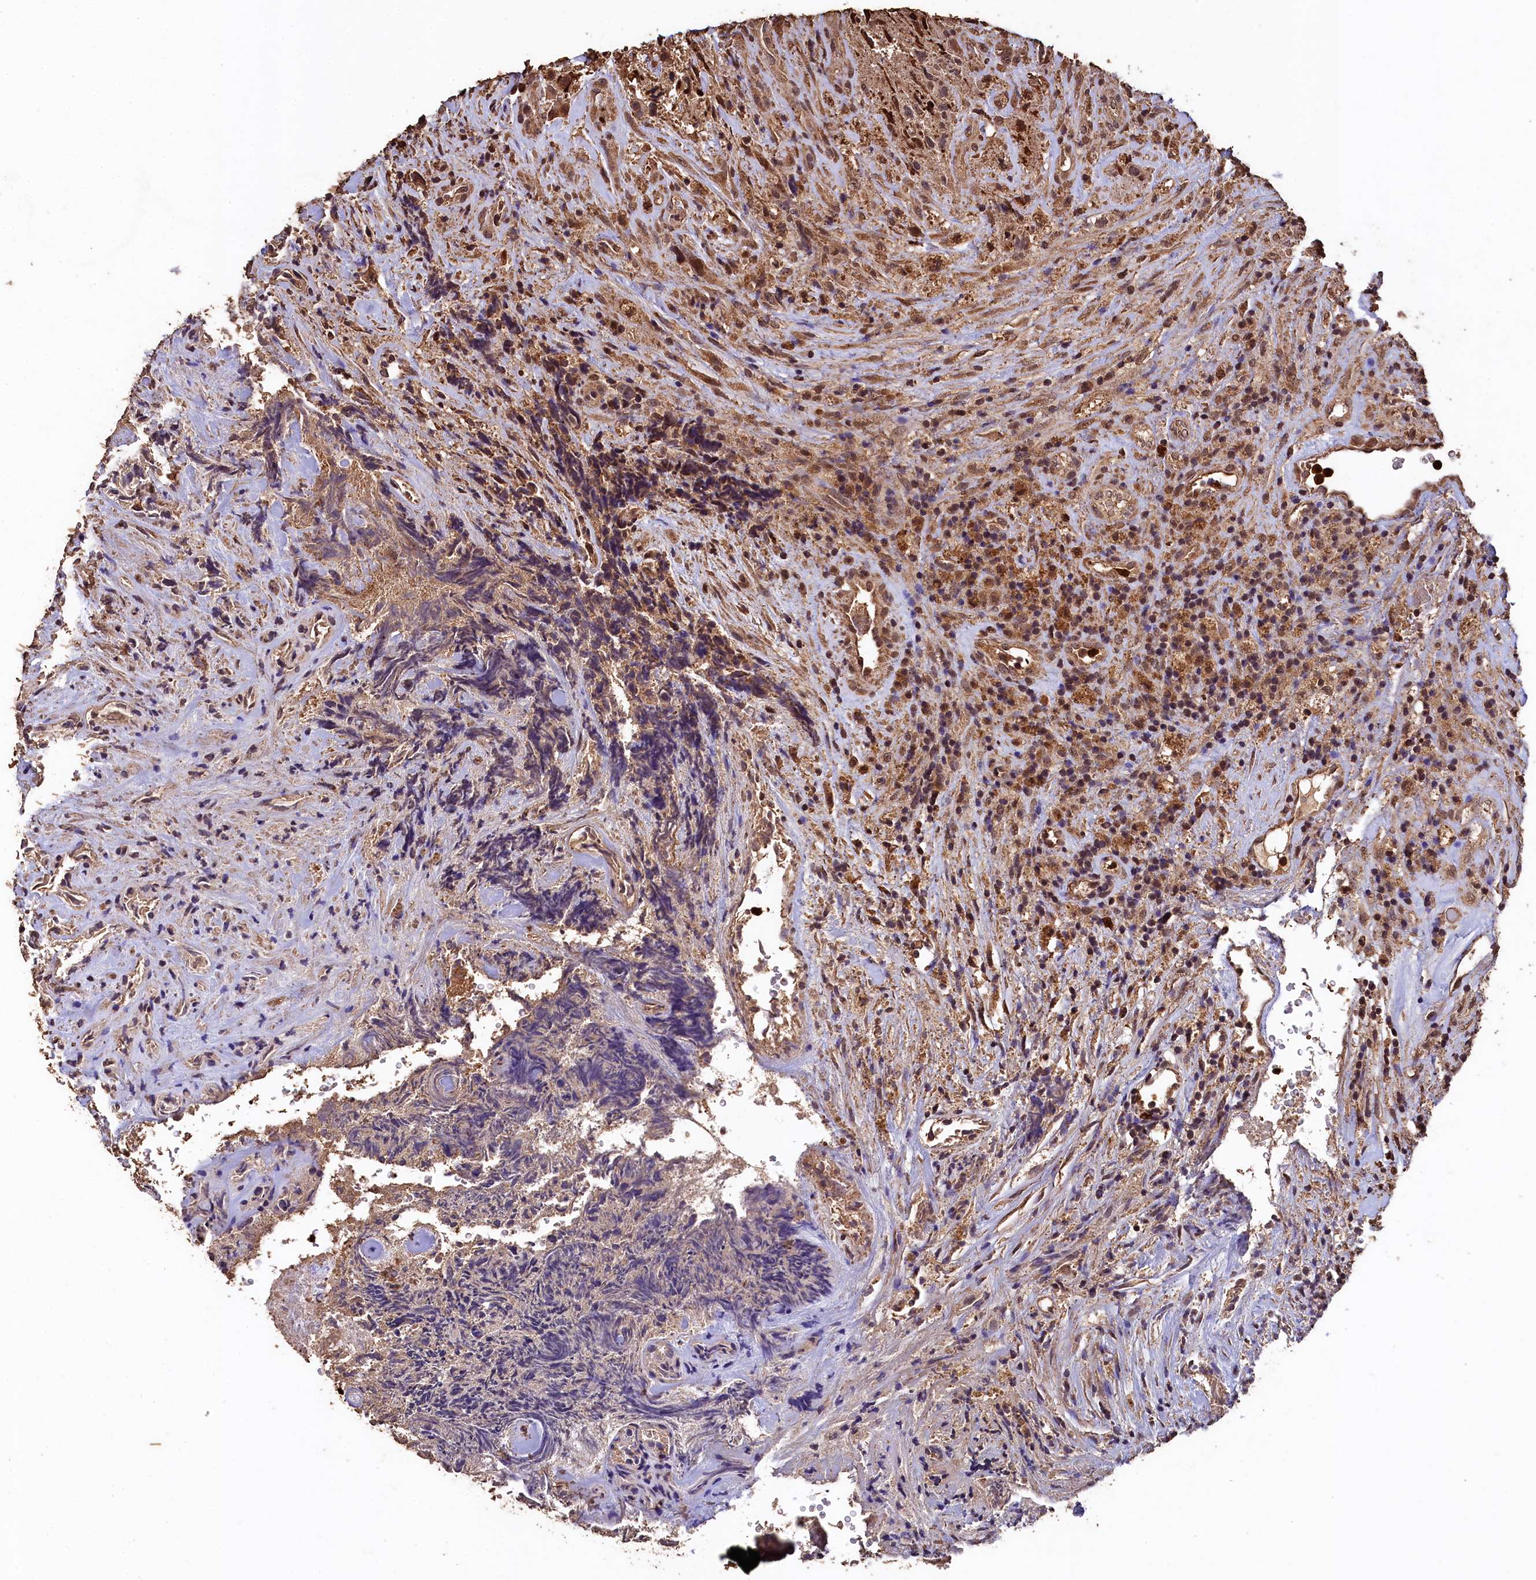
{"staining": {"intensity": "moderate", "quantity": ">75%", "location": "nuclear"}, "tissue": "glioma", "cell_type": "Tumor cells", "image_type": "cancer", "snomed": [{"axis": "morphology", "description": "Glioma, malignant, High grade"}, {"axis": "topography", "description": "Brain"}], "caption": "This is an image of immunohistochemistry (IHC) staining of glioma, which shows moderate expression in the nuclear of tumor cells.", "gene": "CEP57L1", "patient": {"sex": "male", "age": 69}}